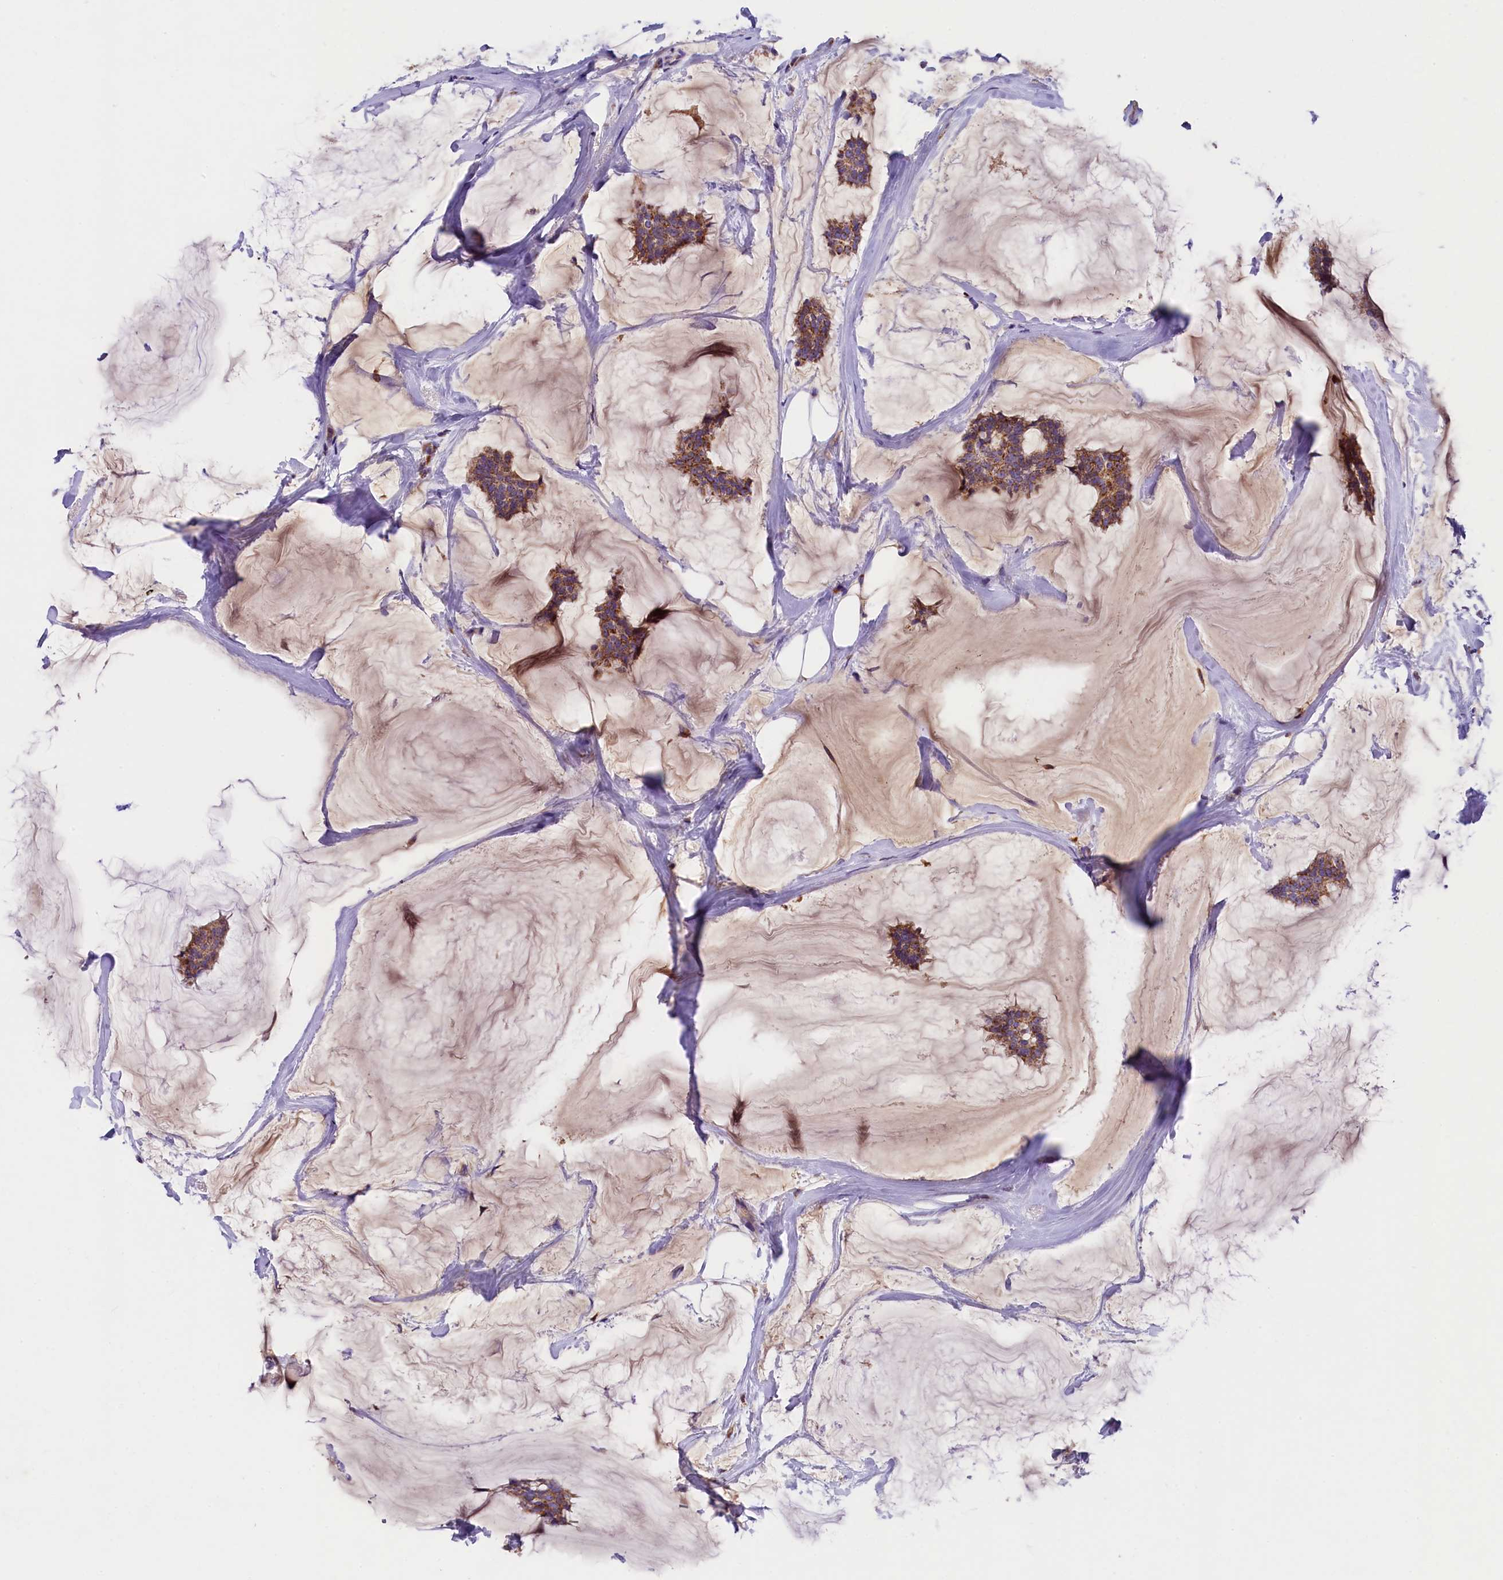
{"staining": {"intensity": "moderate", "quantity": ">75%", "location": "cytoplasmic/membranous"}, "tissue": "breast cancer", "cell_type": "Tumor cells", "image_type": "cancer", "snomed": [{"axis": "morphology", "description": "Duct carcinoma"}, {"axis": "topography", "description": "Breast"}], "caption": "This histopathology image shows breast cancer stained with immunohistochemistry to label a protein in brown. The cytoplasmic/membranous of tumor cells show moderate positivity for the protein. Nuclei are counter-stained blue.", "gene": "PMPCB", "patient": {"sex": "female", "age": 93}}